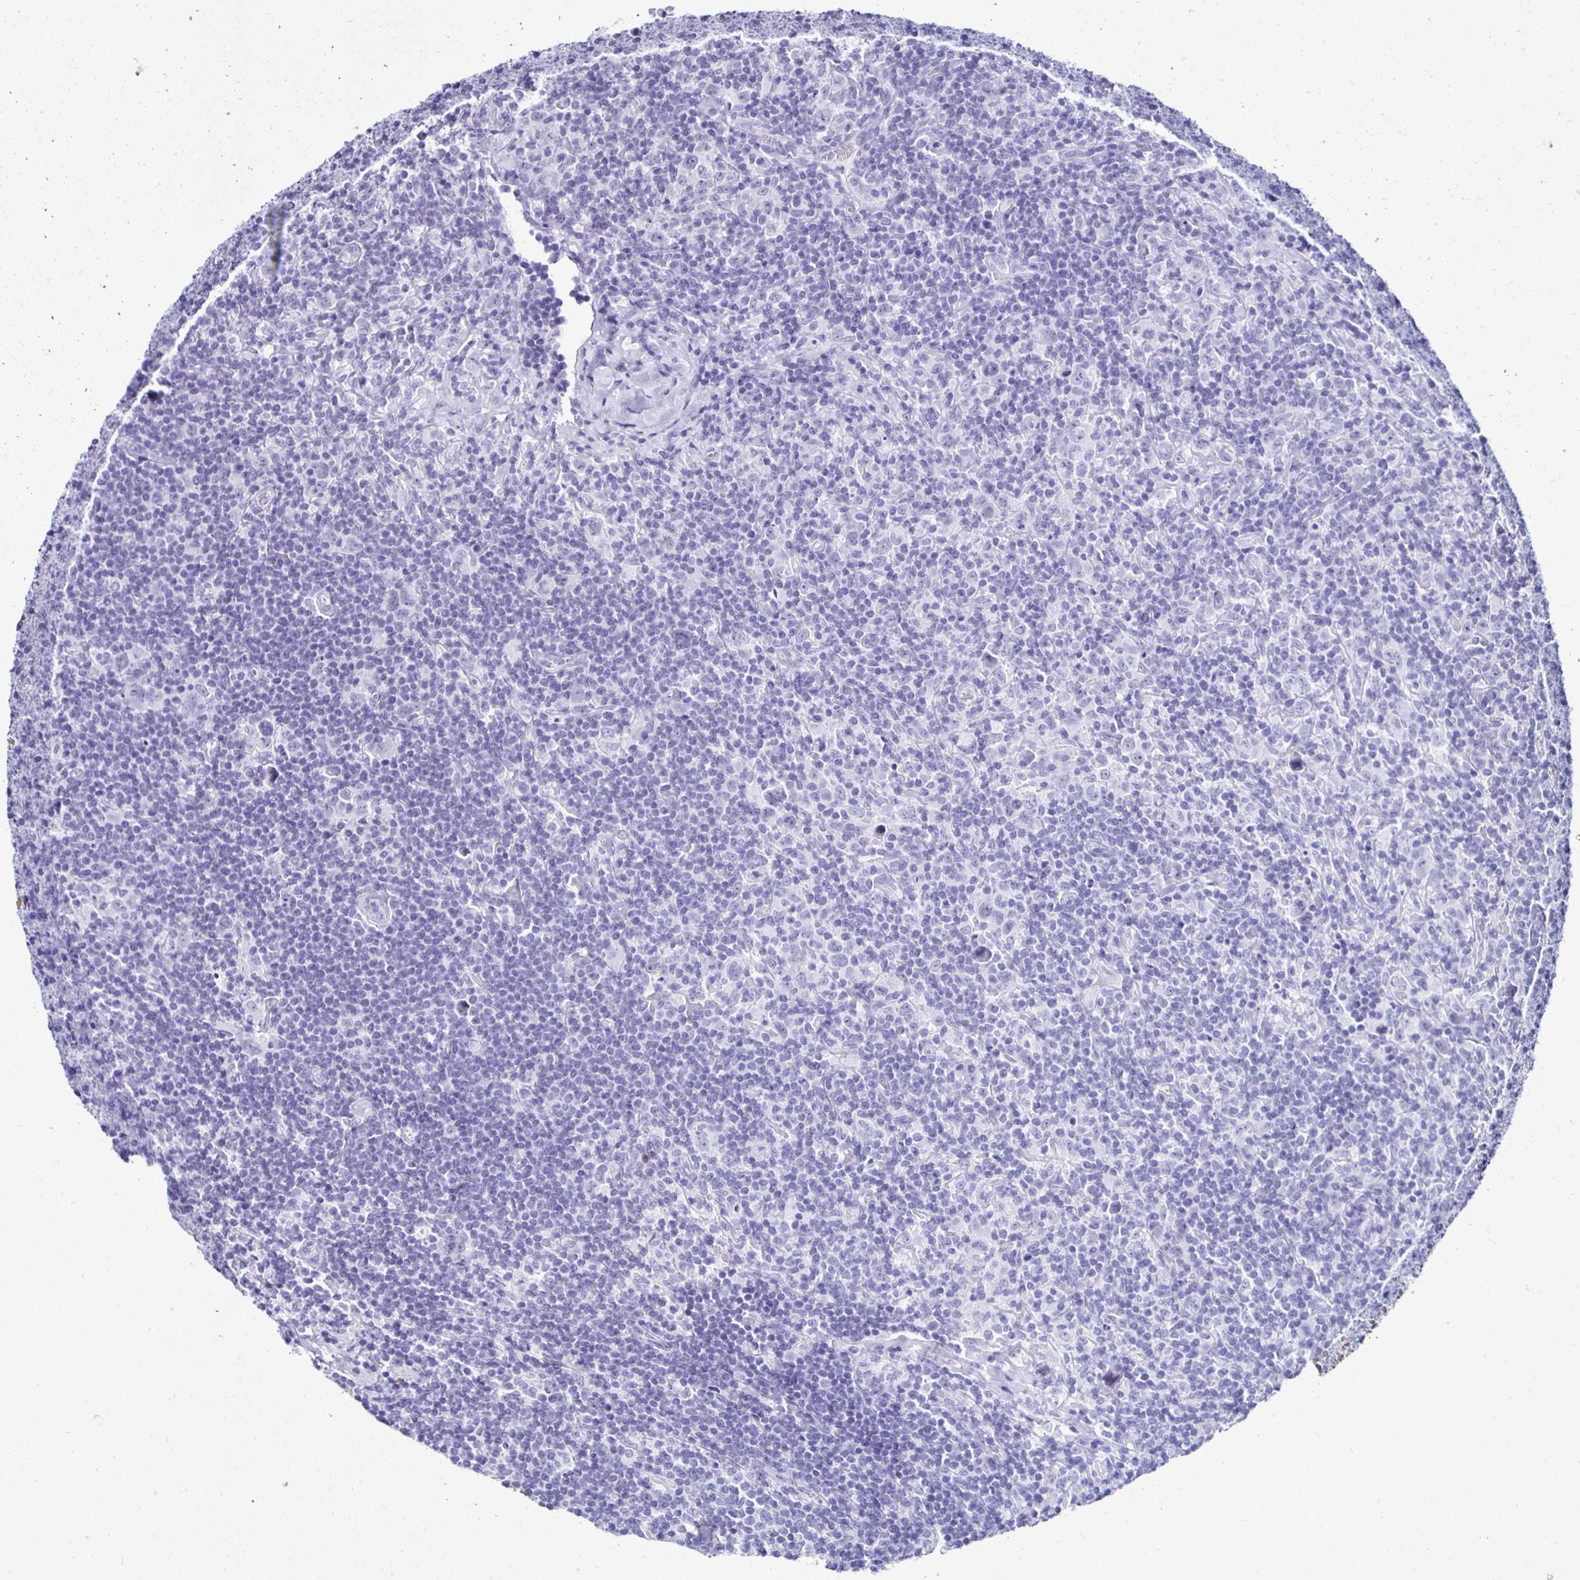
{"staining": {"intensity": "negative", "quantity": "none", "location": "none"}, "tissue": "lymphoma", "cell_type": "Tumor cells", "image_type": "cancer", "snomed": [{"axis": "morphology", "description": "Hodgkin's disease, NOS"}, {"axis": "topography", "description": "Lymph node"}], "caption": "Human lymphoma stained for a protein using IHC demonstrates no expression in tumor cells.", "gene": "RHBDL3", "patient": {"sex": "female", "age": 18}}